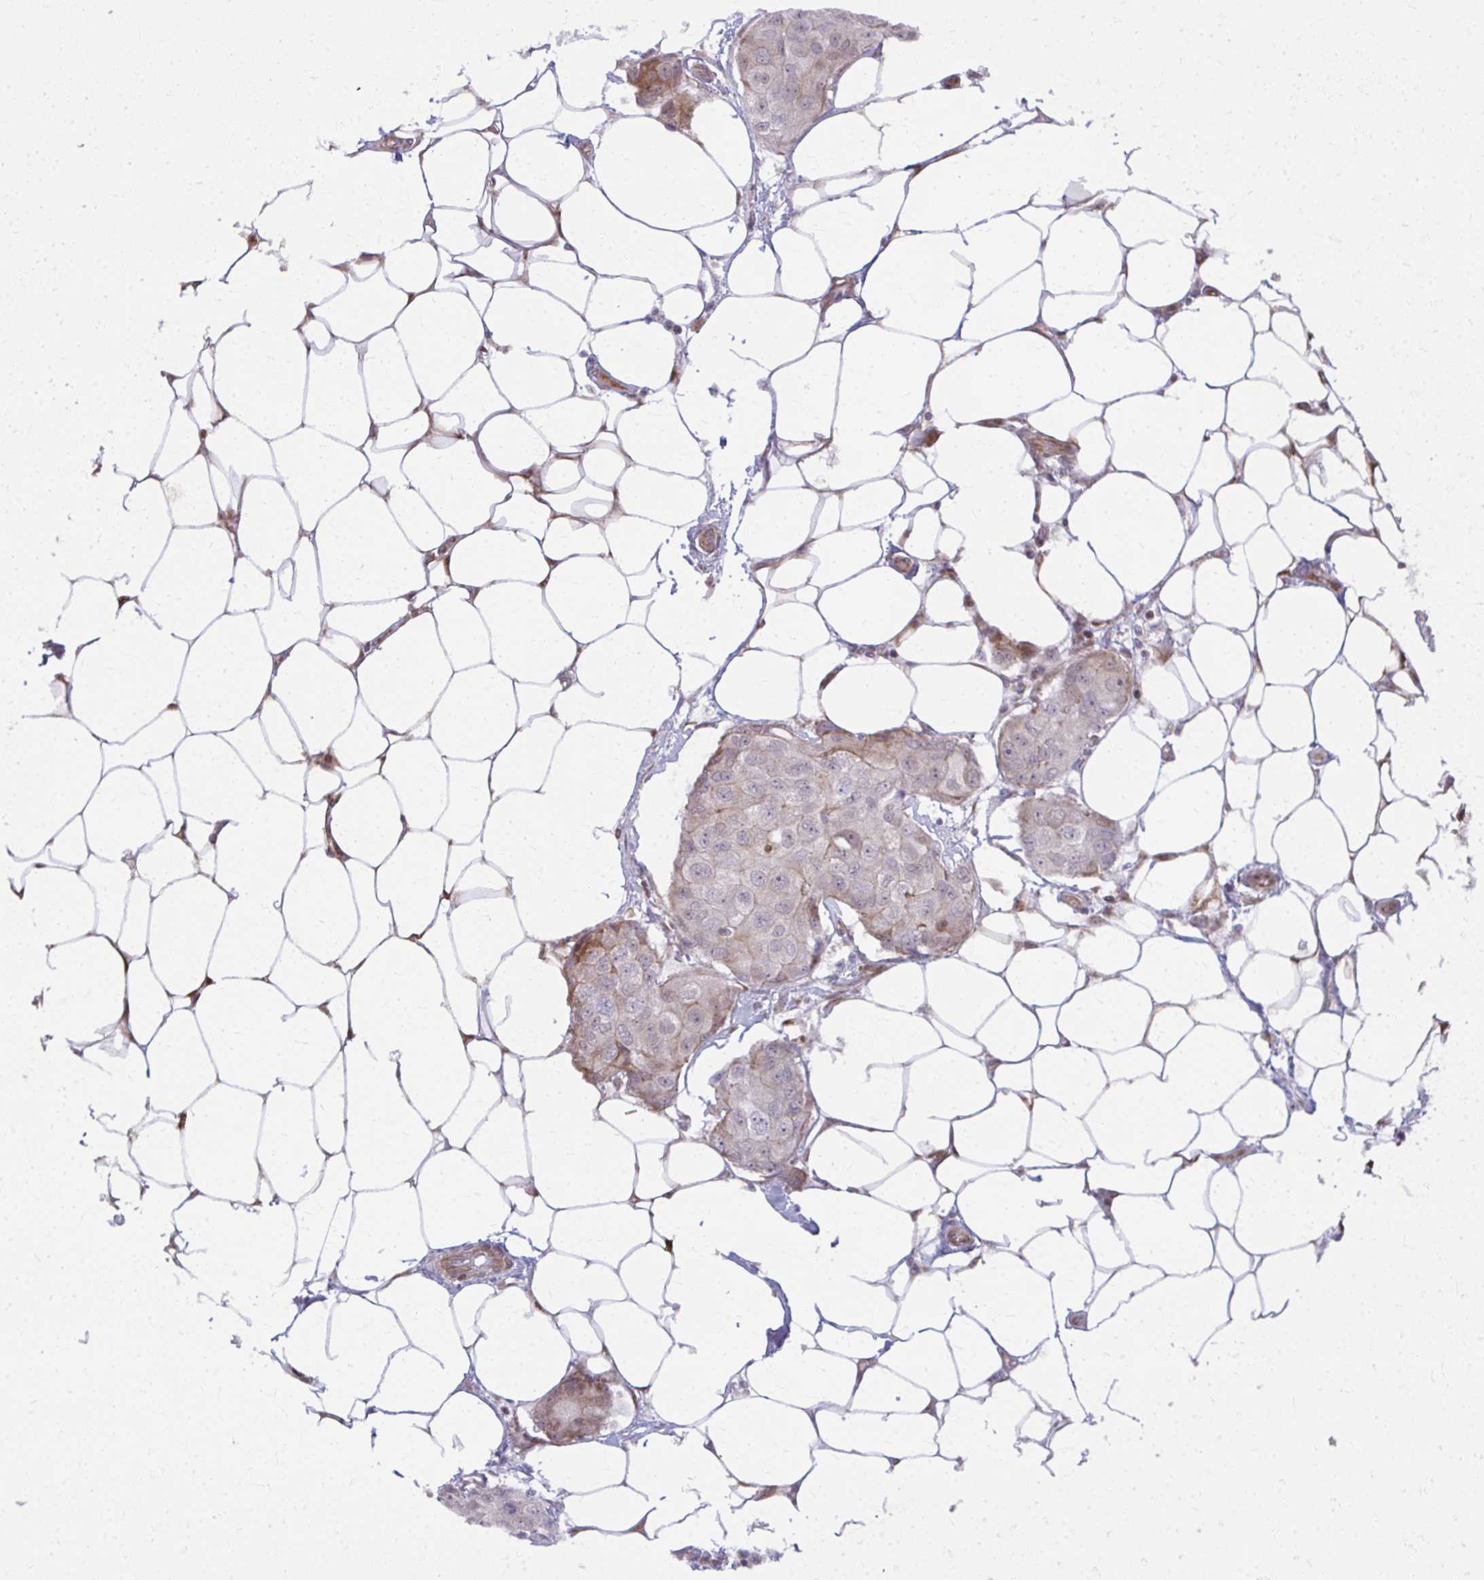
{"staining": {"intensity": "moderate", "quantity": "25%-75%", "location": "cytoplasmic/membranous"}, "tissue": "breast cancer", "cell_type": "Tumor cells", "image_type": "cancer", "snomed": [{"axis": "morphology", "description": "Duct carcinoma"}, {"axis": "topography", "description": "Breast"}, {"axis": "topography", "description": "Lymph node"}], "caption": "DAB immunohistochemical staining of human breast cancer (infiltrating ductal carcinoma) exhibits moderate cytoplasmic/membranous protein positivity in approximately 25%-75% of tumor cells. (brown staining indicates protein expression, while blue staining denotes nuclei).", "gene": "MAF1", "patient": {"sex": "female", "age": 80}}